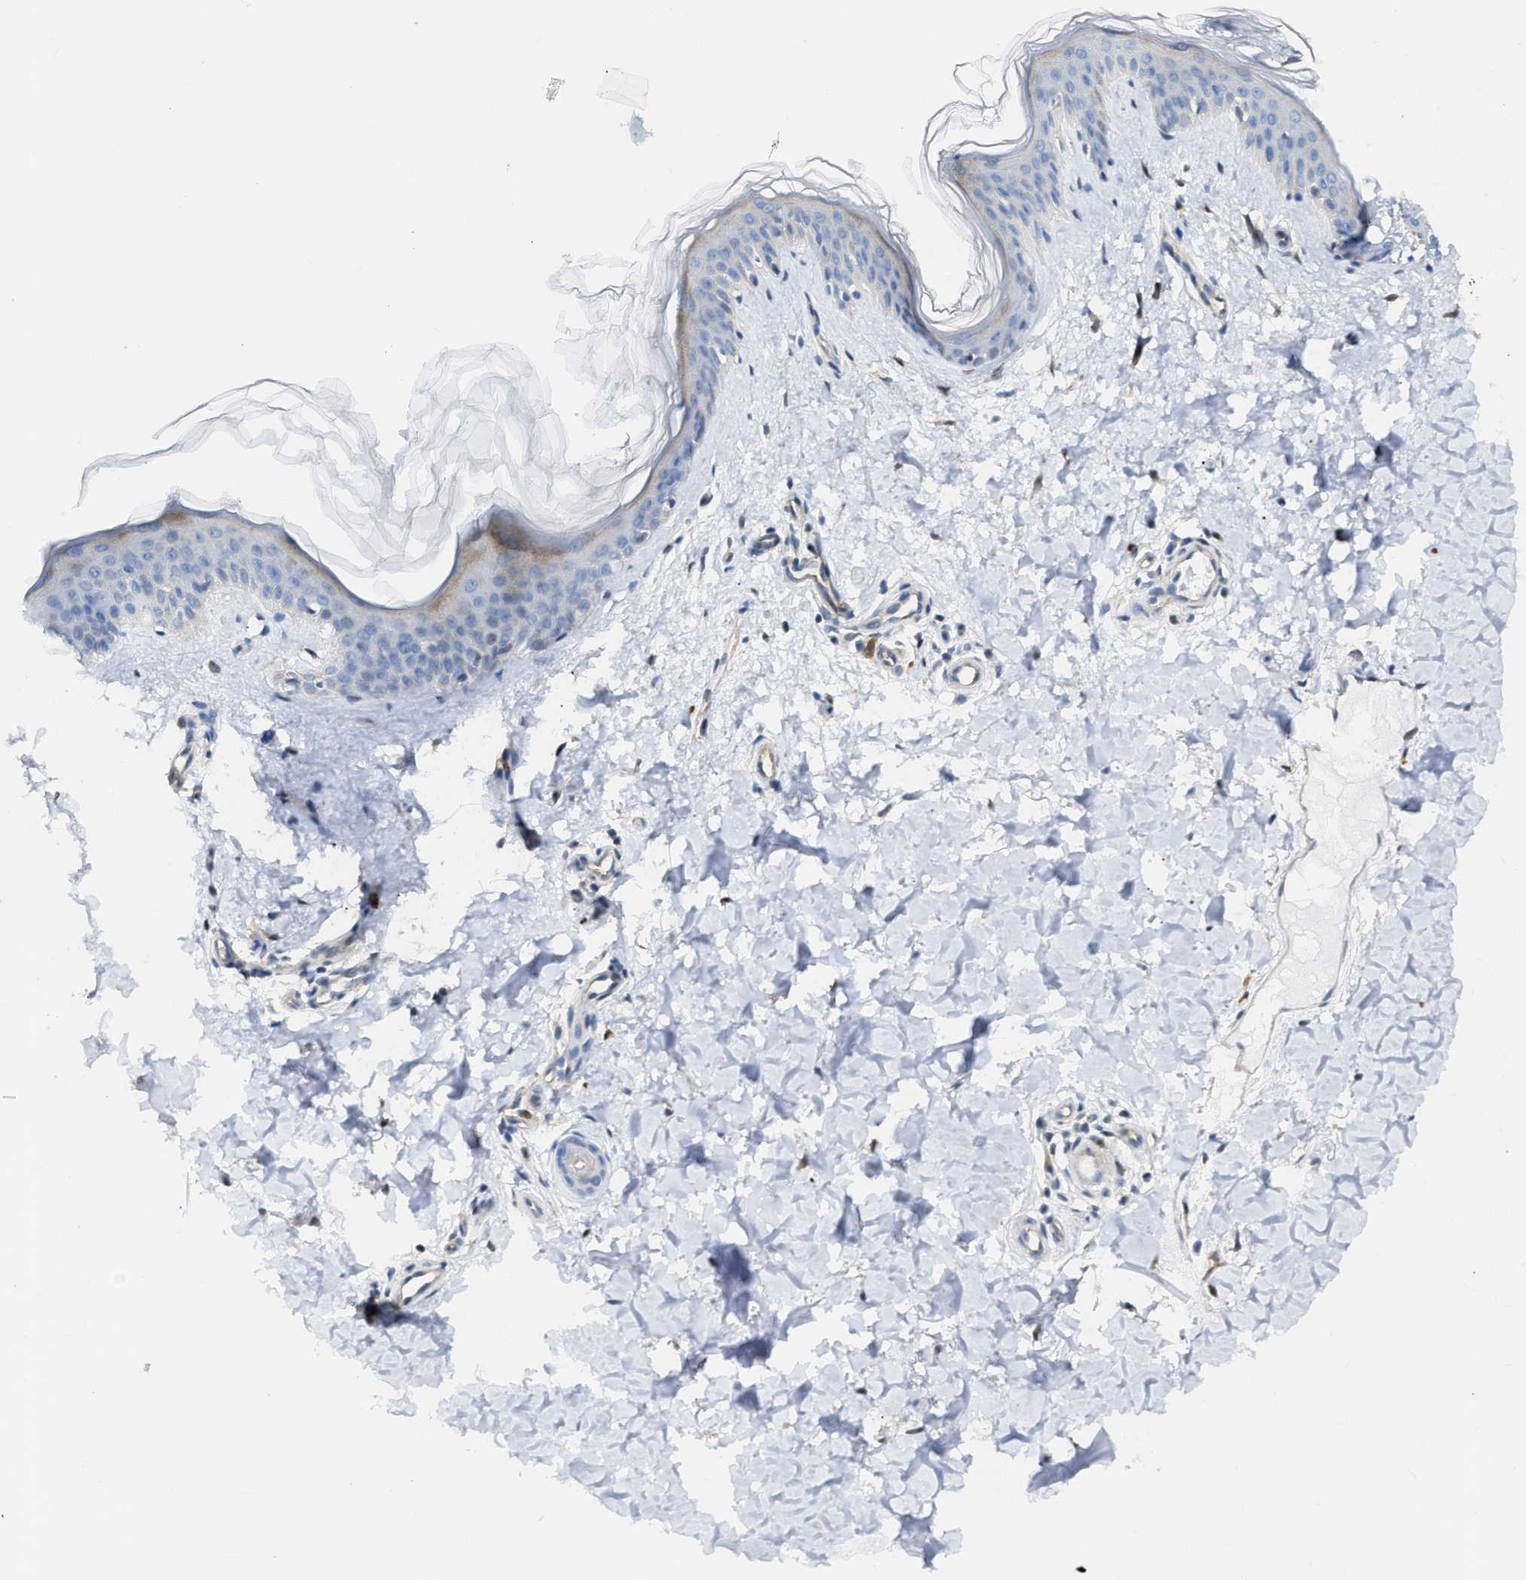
{"staining": {"intensity": "weak", "quantity": "<25%", "location": "cytoplasmic/membranous"}, "tissue": "skin", "cell_type": "Fibroblasts", "image_type": "normal", "snomed": [{"axis": "morphology", "description": "Normal tissue, NOS"}, {"axis": "topography", "description": "Skin"}], "caption": "A photomicrograph of human skin is negative for staining in fibroblasts. (IHC, brightfield microscopy, high magnification).", "gene": "FHL1", "patient": {"sex": "female", "age": 41}}